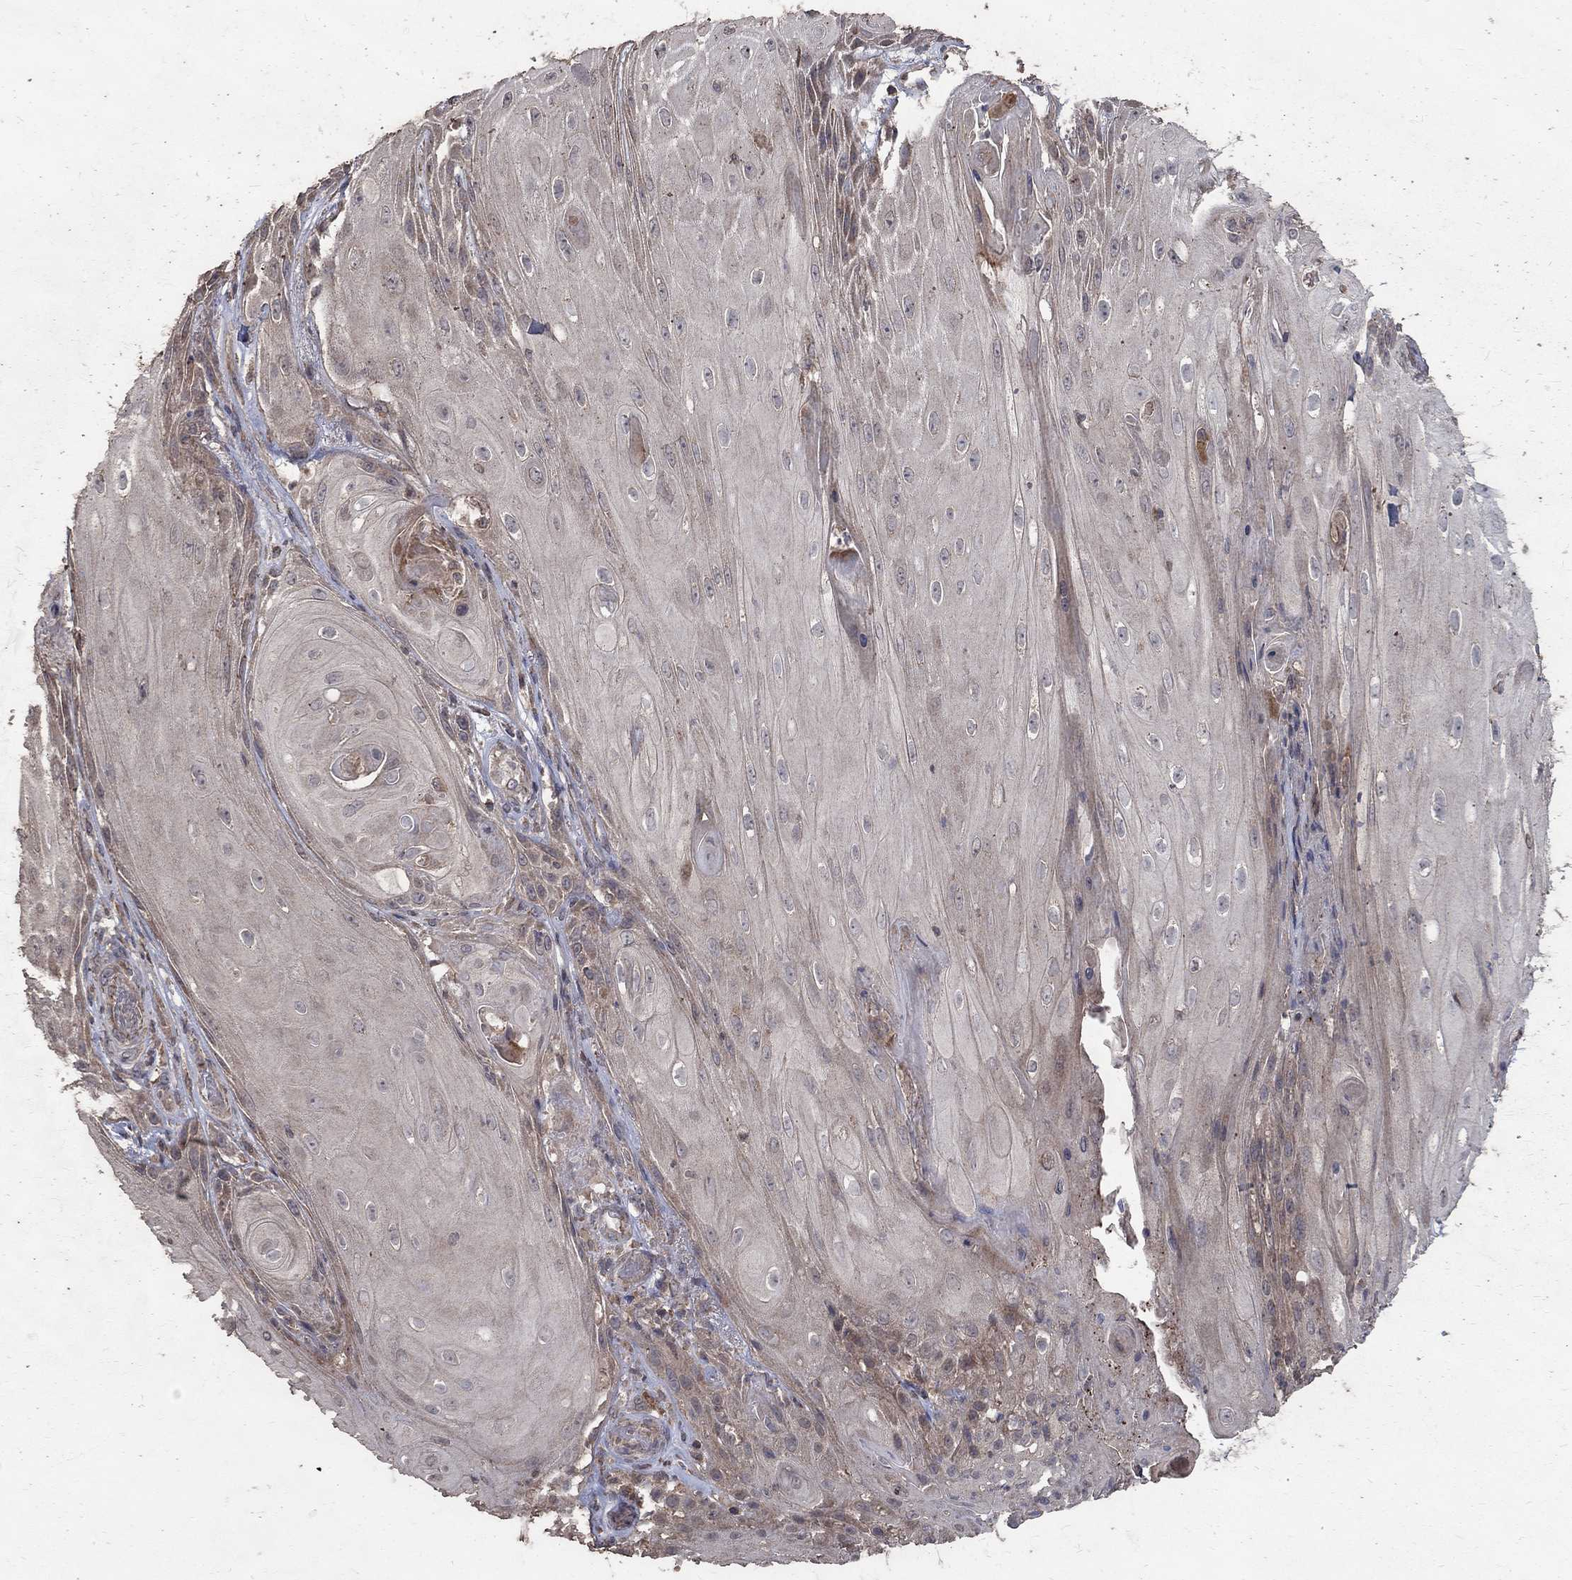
{"staining": {"intensity": "weak", "quantity": "<25%", "location": "cytoplasmic/membranous"}, "tissue": "skin cancer", "cell_type": "Tumor cells", "image_type": "cancer", "snomed": [{"axis": "morphology", "description": "Squamous cell carcinoma, NOS"}, {"axis": "topography", "description": "Skin"}], "caption": "Immunohistochemistry image of neoplastic tissue: human squamous cell carcinoma (skin) stained with DAB shows no significant protein positivity in tumor cells.", "gene": "C17orf75", "patient": {"sex": "male", "age": 62}}